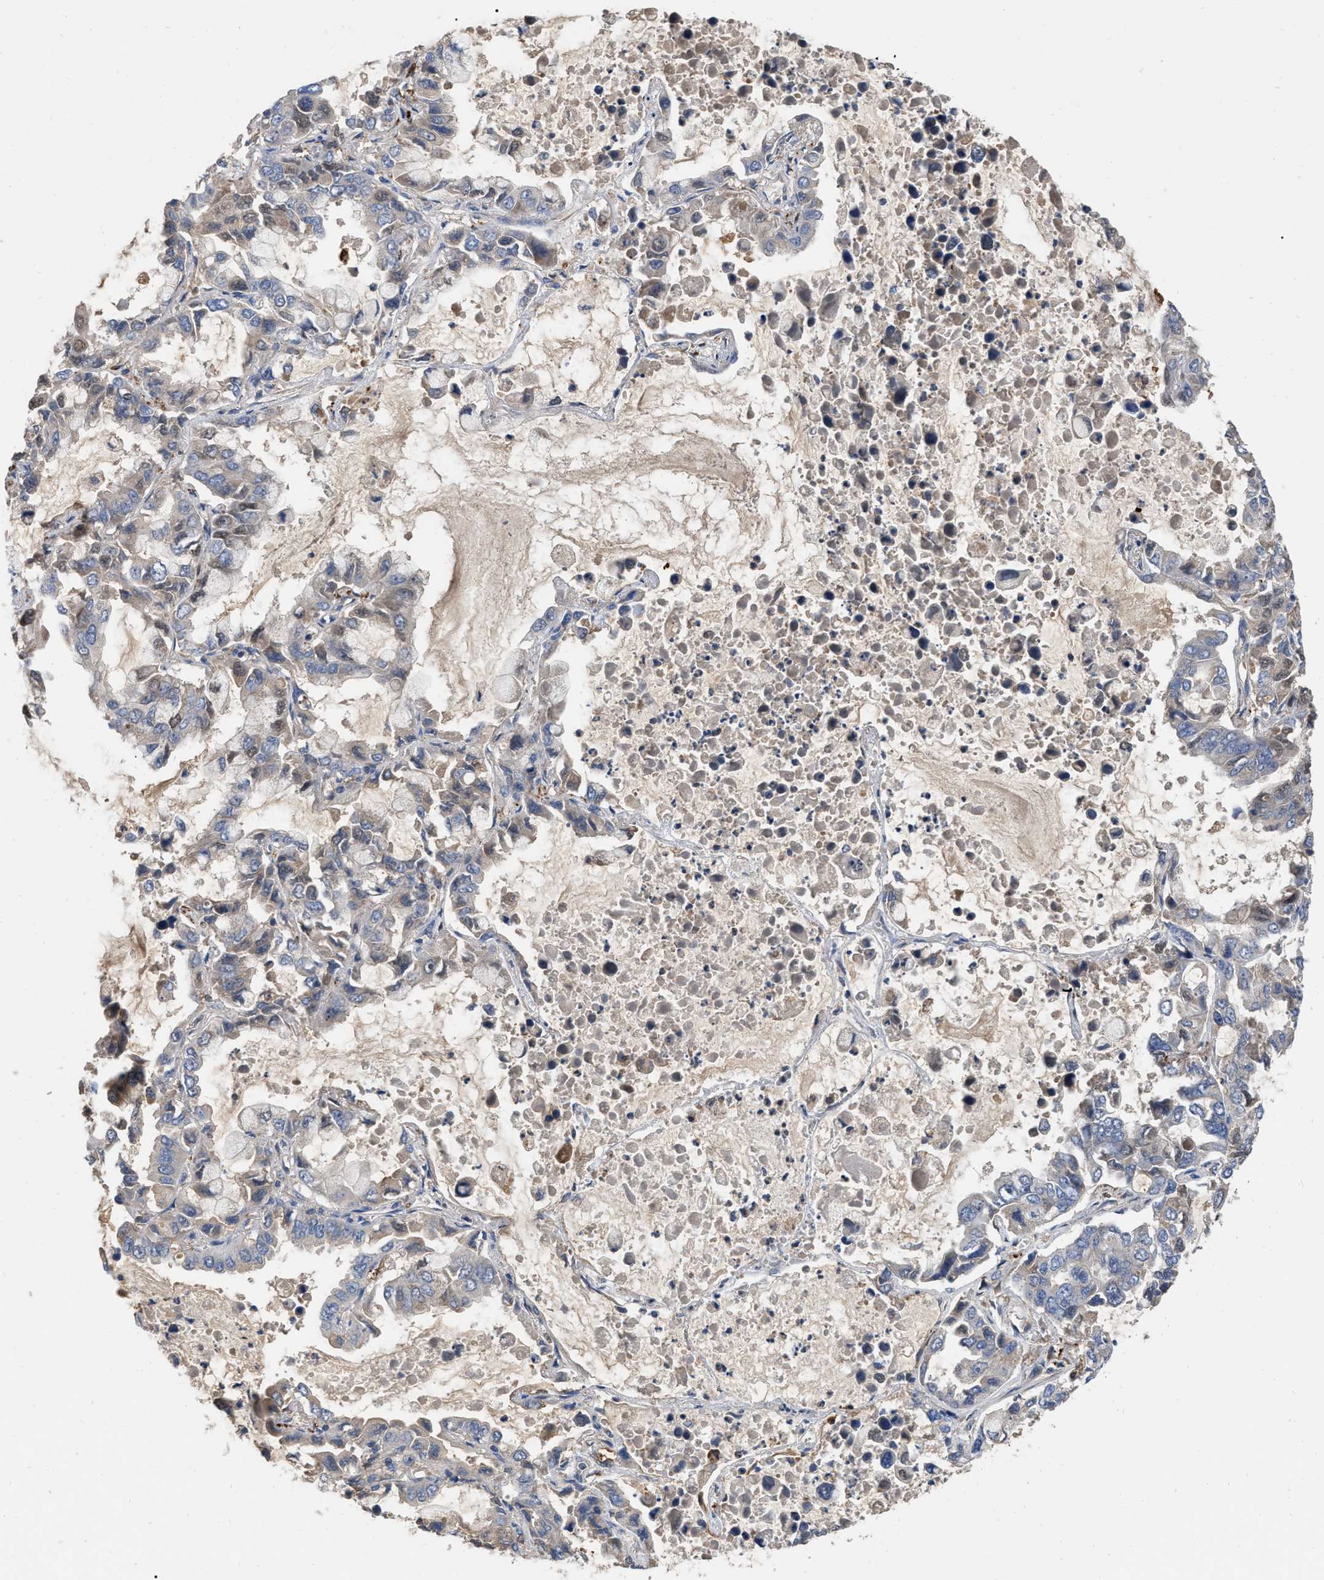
{"staining": {"intensity": "weak", "quantity": "25%-75%", "location": "cytoplasmic/membranous"}, "tissue": "lung cancer", "cell_type": "Tumor cells", "image_type": "cancer", "snomed": [{"axis": "morphology", "description": "Adenocarcinoma, NOS"}, {"axis": "topography", "description": "Lung"}], "caption": "Immunohistochemical staining of adenocarcinoma (lung) reveals low levels of weak cytoplasmic/membranous staining in approximately 25%-75% of tumor cells. (IHC, brightfield microscopy, high magnification).", "gene": "RABEP1", "patient": {"sex": "male", "age": 64}}